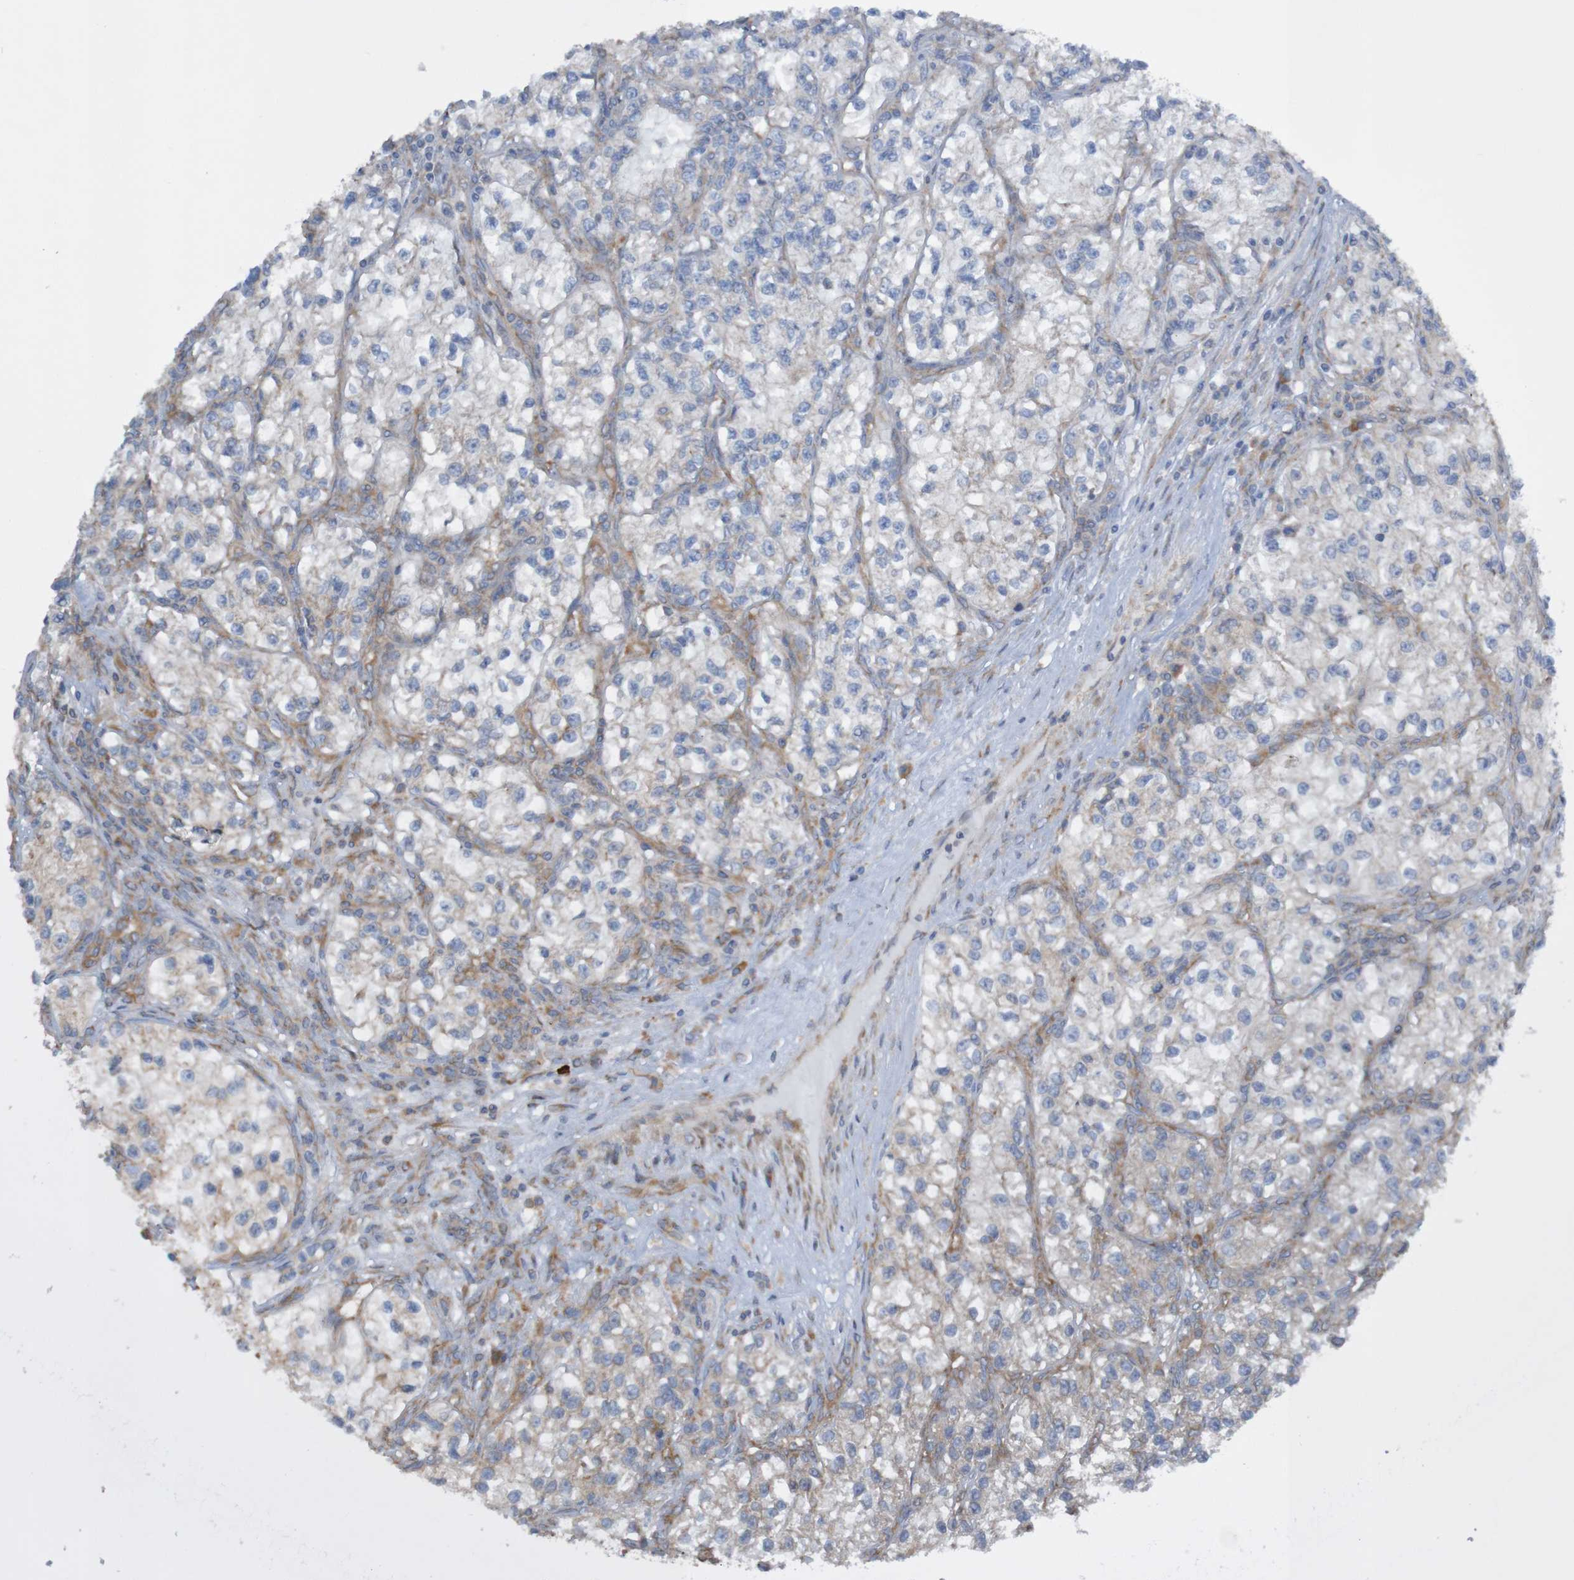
{"staining": {"intensity": "moderate", "quantity": "<25%", "location": "cytoplasmic/membranous"}, "tissue": "renal cancer", "cell_type": "Tumor cells", "image_type": "cancer", "snomed": [{"axis": "morphology", "description": "Adenocarcinoma, NOS"}, {"axis": "topography", "description": "Kidney"}], "caption": "The photomicrograph shows staining of renal cancer, revealing moderate cytoplasmic/membranous protein expression (brown color) within tumor cells.", "gene": "LRRC47", "patient": {"sex": "female", "age": 57}}